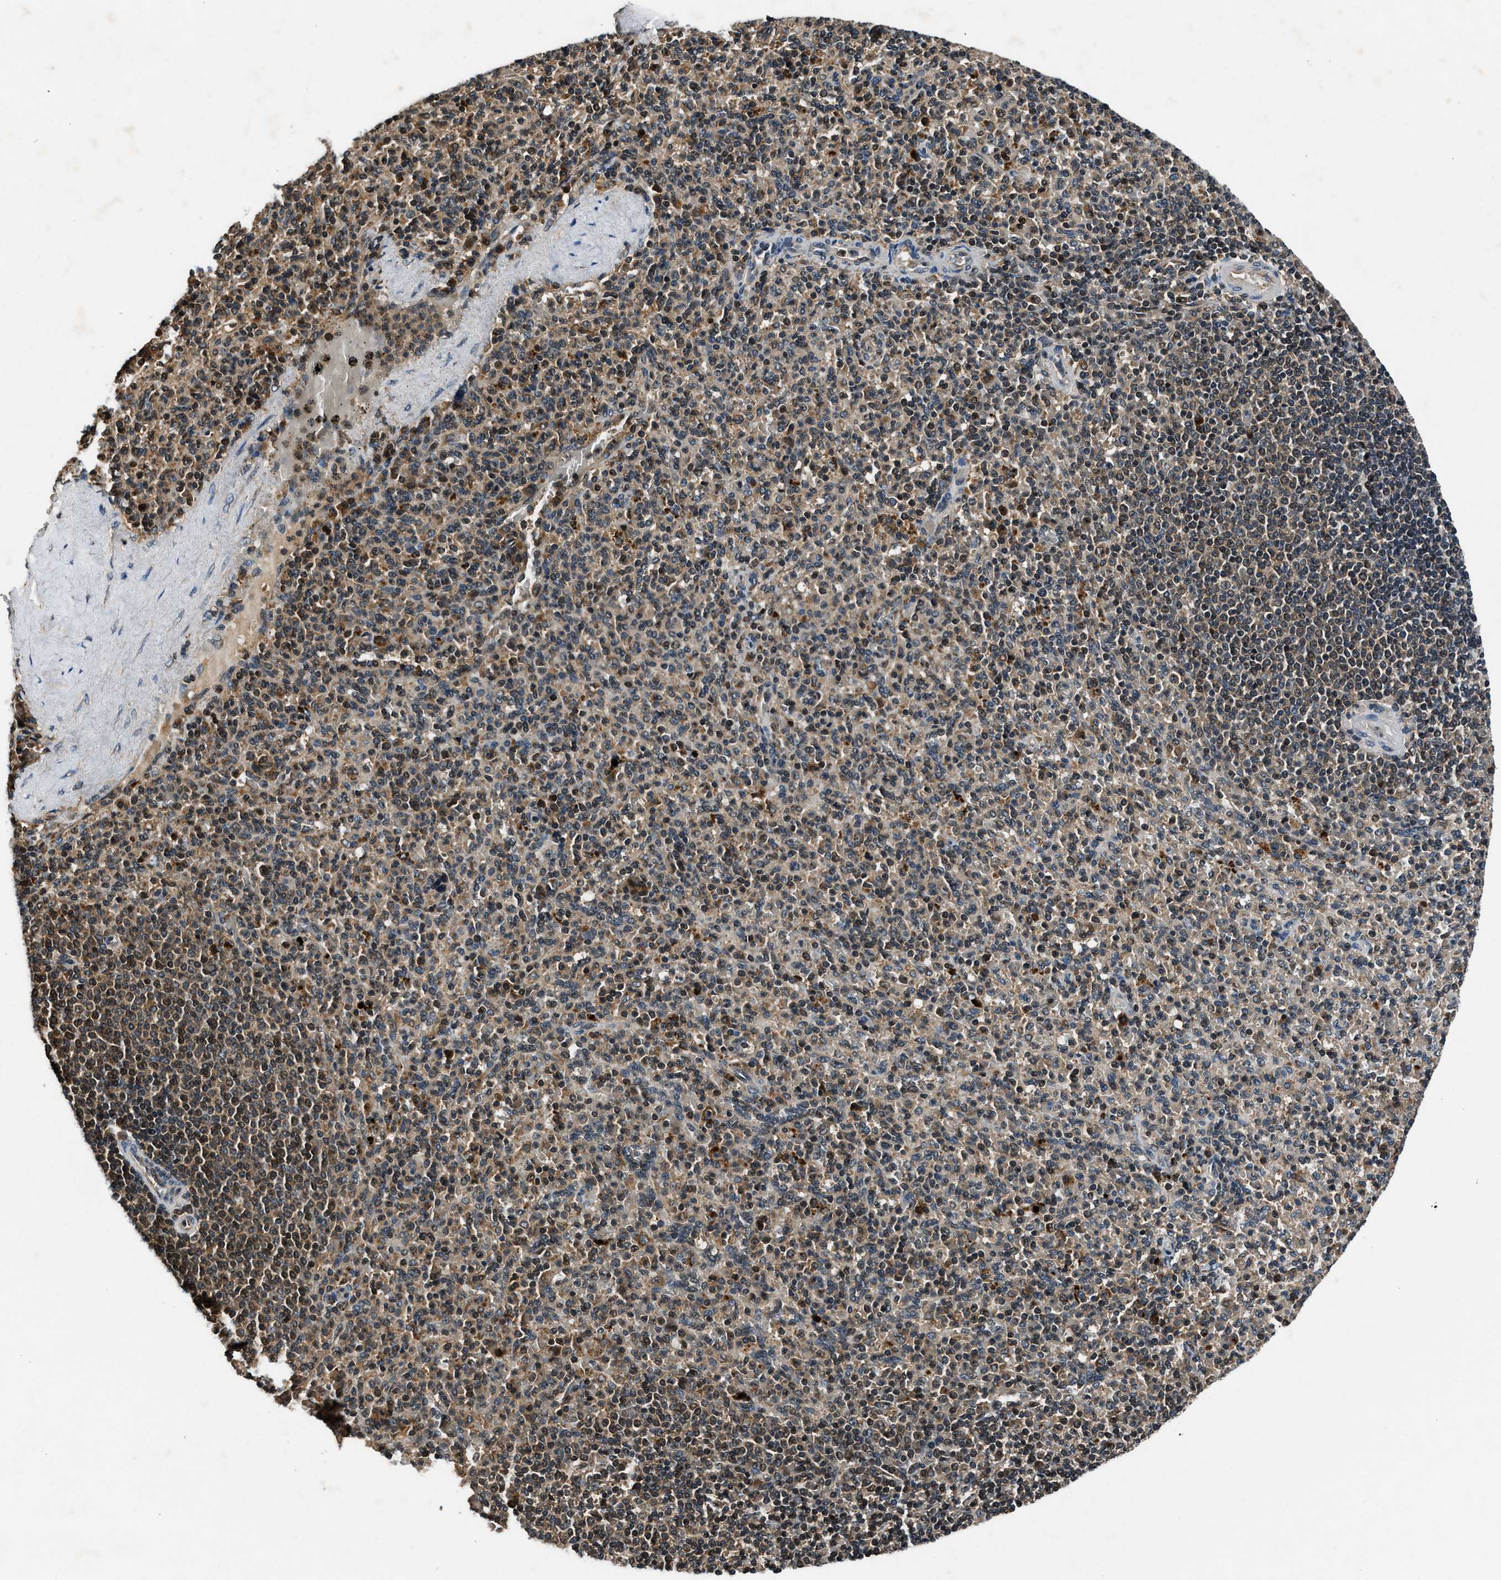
{"staining": {"intensity": "moderate", "quantity": "<25%", "location": "cytoplasmic/membranous"}, "tissue": "spleen", "cell_type": "Cells in red pulp", "image_type": "normal", "snomed": [{"axis": "morphology", "description": "Normal tissue, NOS"}, {"axis": "topography", "description": "Spleen"}], "caption": "A low amount of moderate cytoplasmic/membranous staining is present in approximately <25% of cells in red pulp in unremarkable spleen.", "gene": "RPS6KB1", "patient": {"sex": "male", "age": 36}}